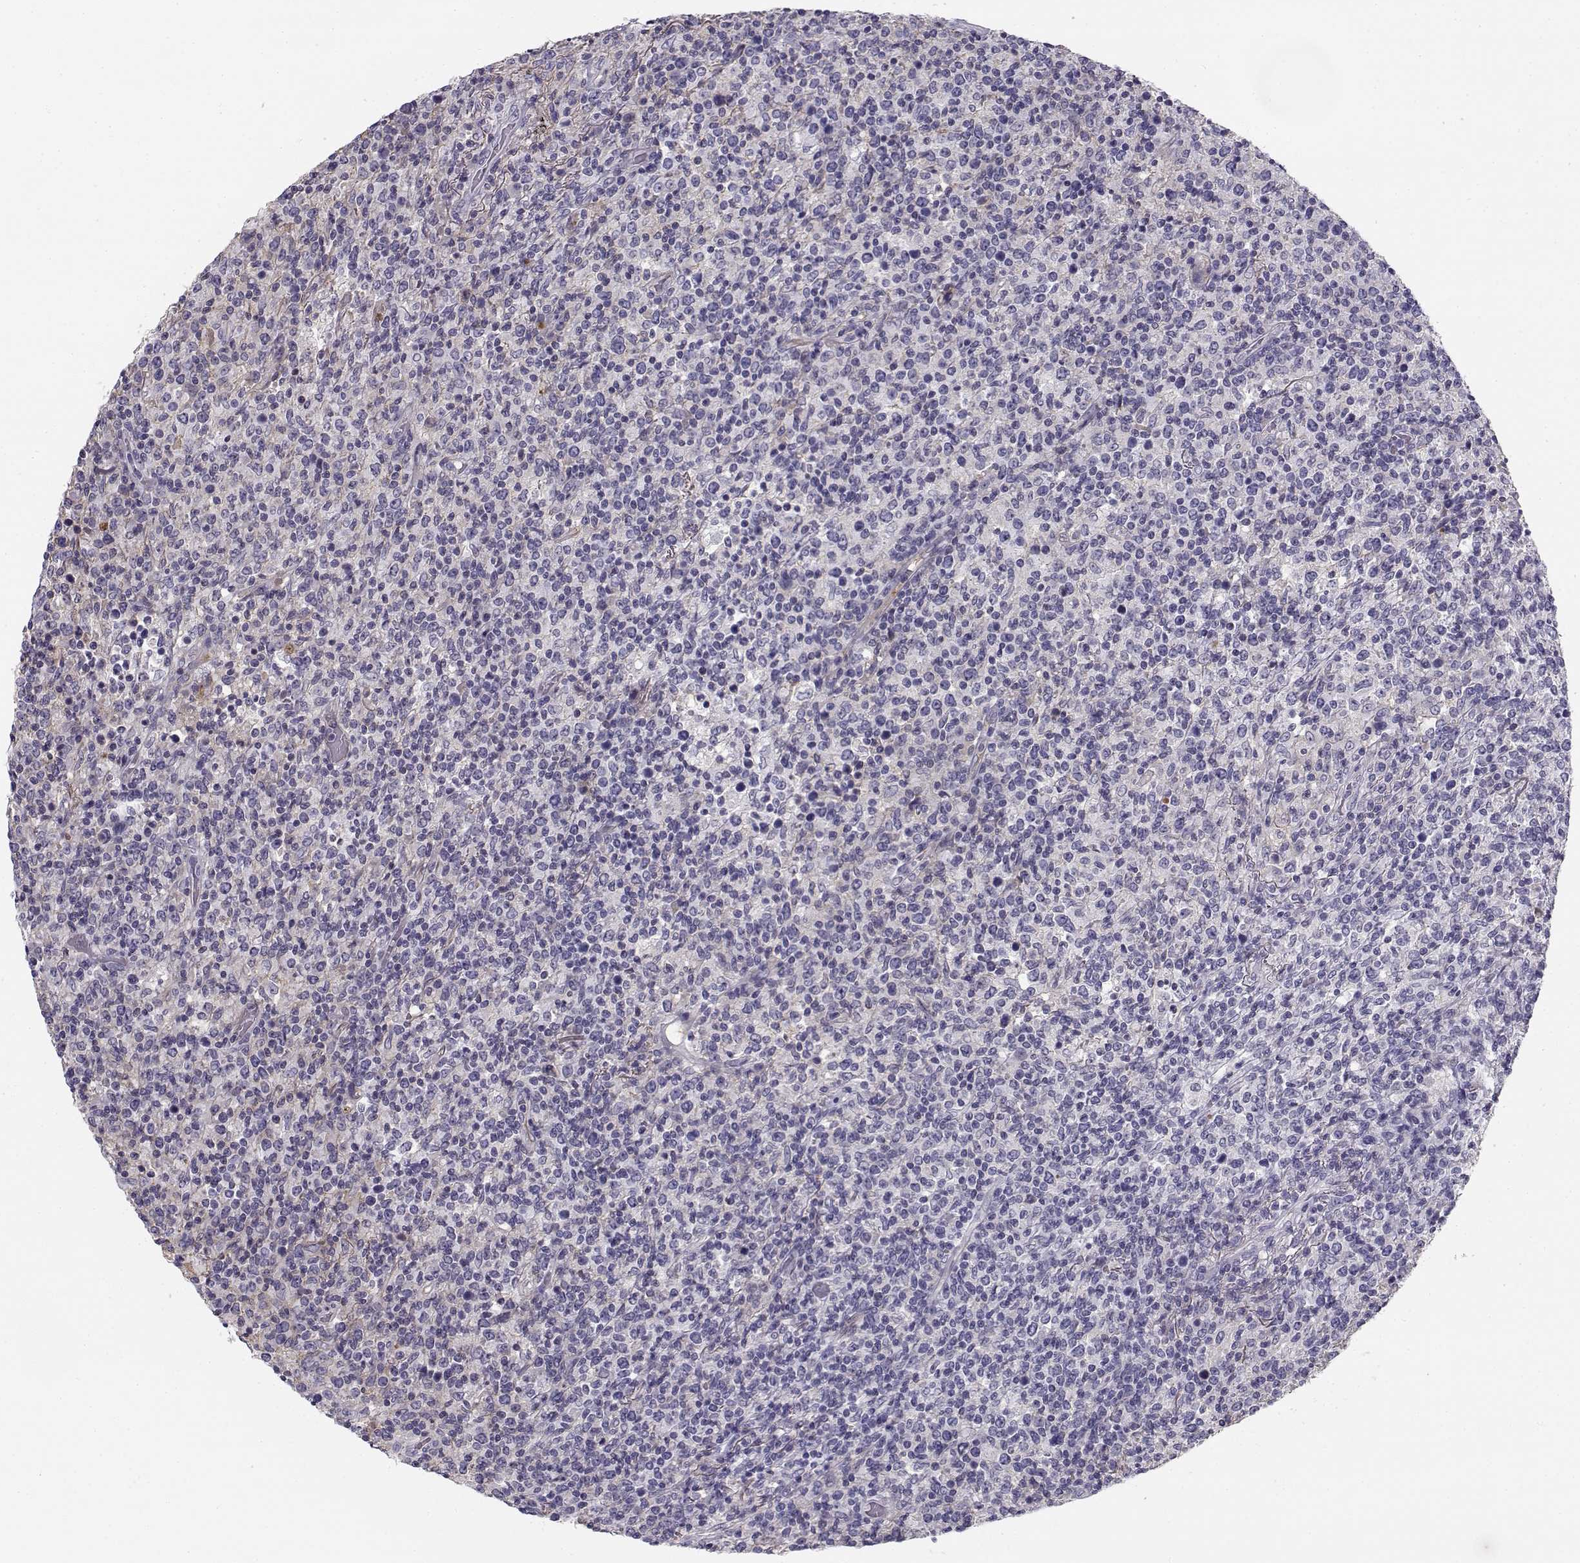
{"staining": {"intensity": "negative", "quantity": "none", "location": "none"}, "tissue": "lymphoma", "cell_type": "Tumor cells", "image_type": "cancer", "snomed": [{"axis": "morphology", "description": "Malignant lymphoma, non-Hodgkin's type, High grade"}, {"axis": "topography", "description": "Lung"}], "caption": "Protein analysis of high-grade malignant lymphoma, non-Hodgkin's type demonstrates no significant positivity in tumor cells.", "gene": "CREB3L3", "patient": {"sex": "male", "age": 79}}